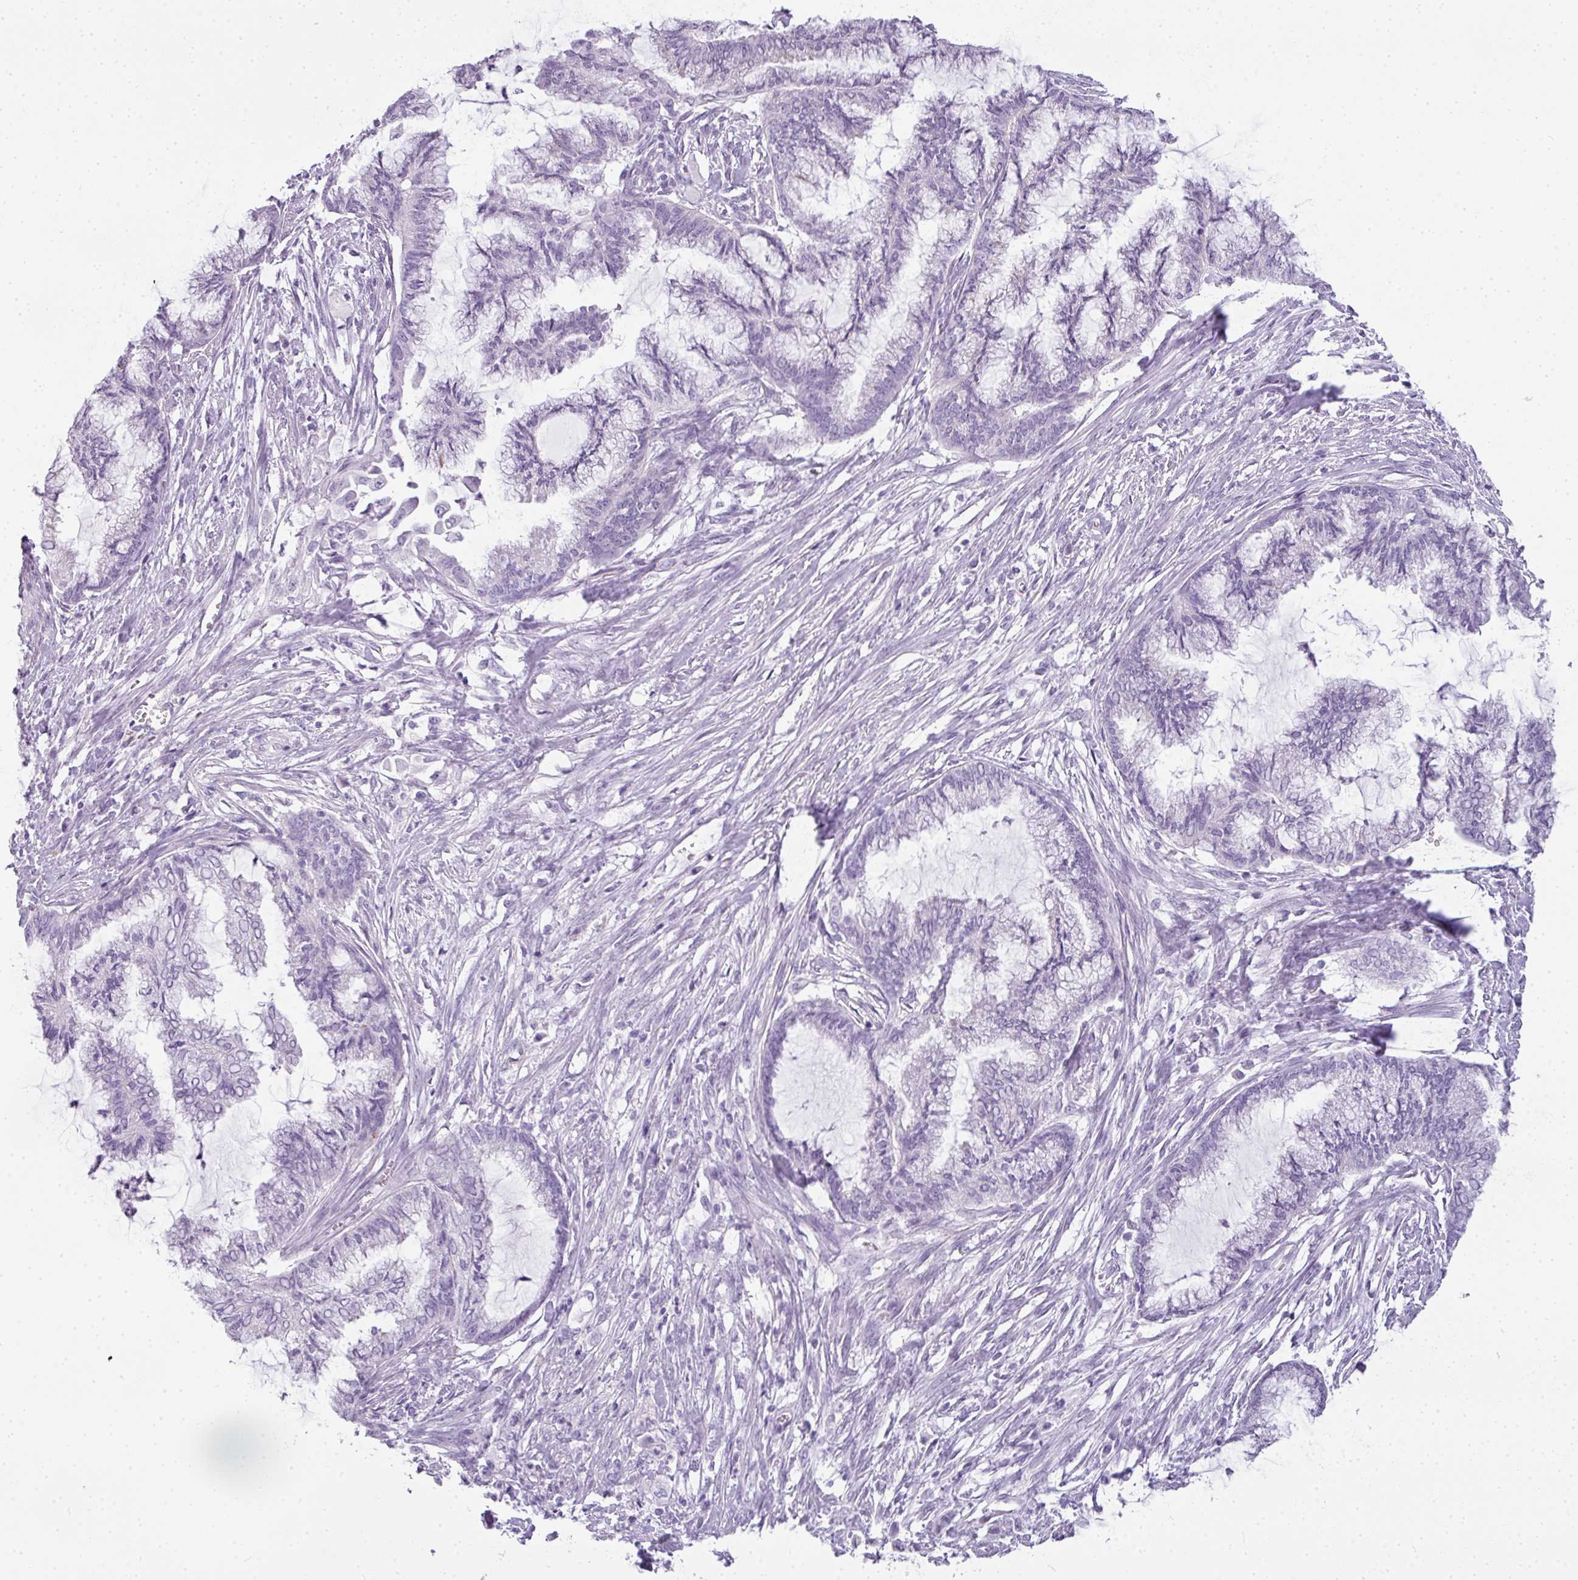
{"staining": {"intensity": "negative", "quantity": "none", "location": "none"}, "tissue": "endometrial cancer", "cell_type": "Tumor cells", "image_type": "cancer", "snomed": [{"axis": "morphology", "description": "Adenocarcinoma, NOS"}, {"axis": "topography", "description": "Endometrium"}], "caption": "This is a image of immunohistochemistry (IHC) staining of adenocarcinoma (endometrial), which shows no staining in tumor cells.", "gene": "RBMY1F", "patient": {"sex": "female", "age": 86}}